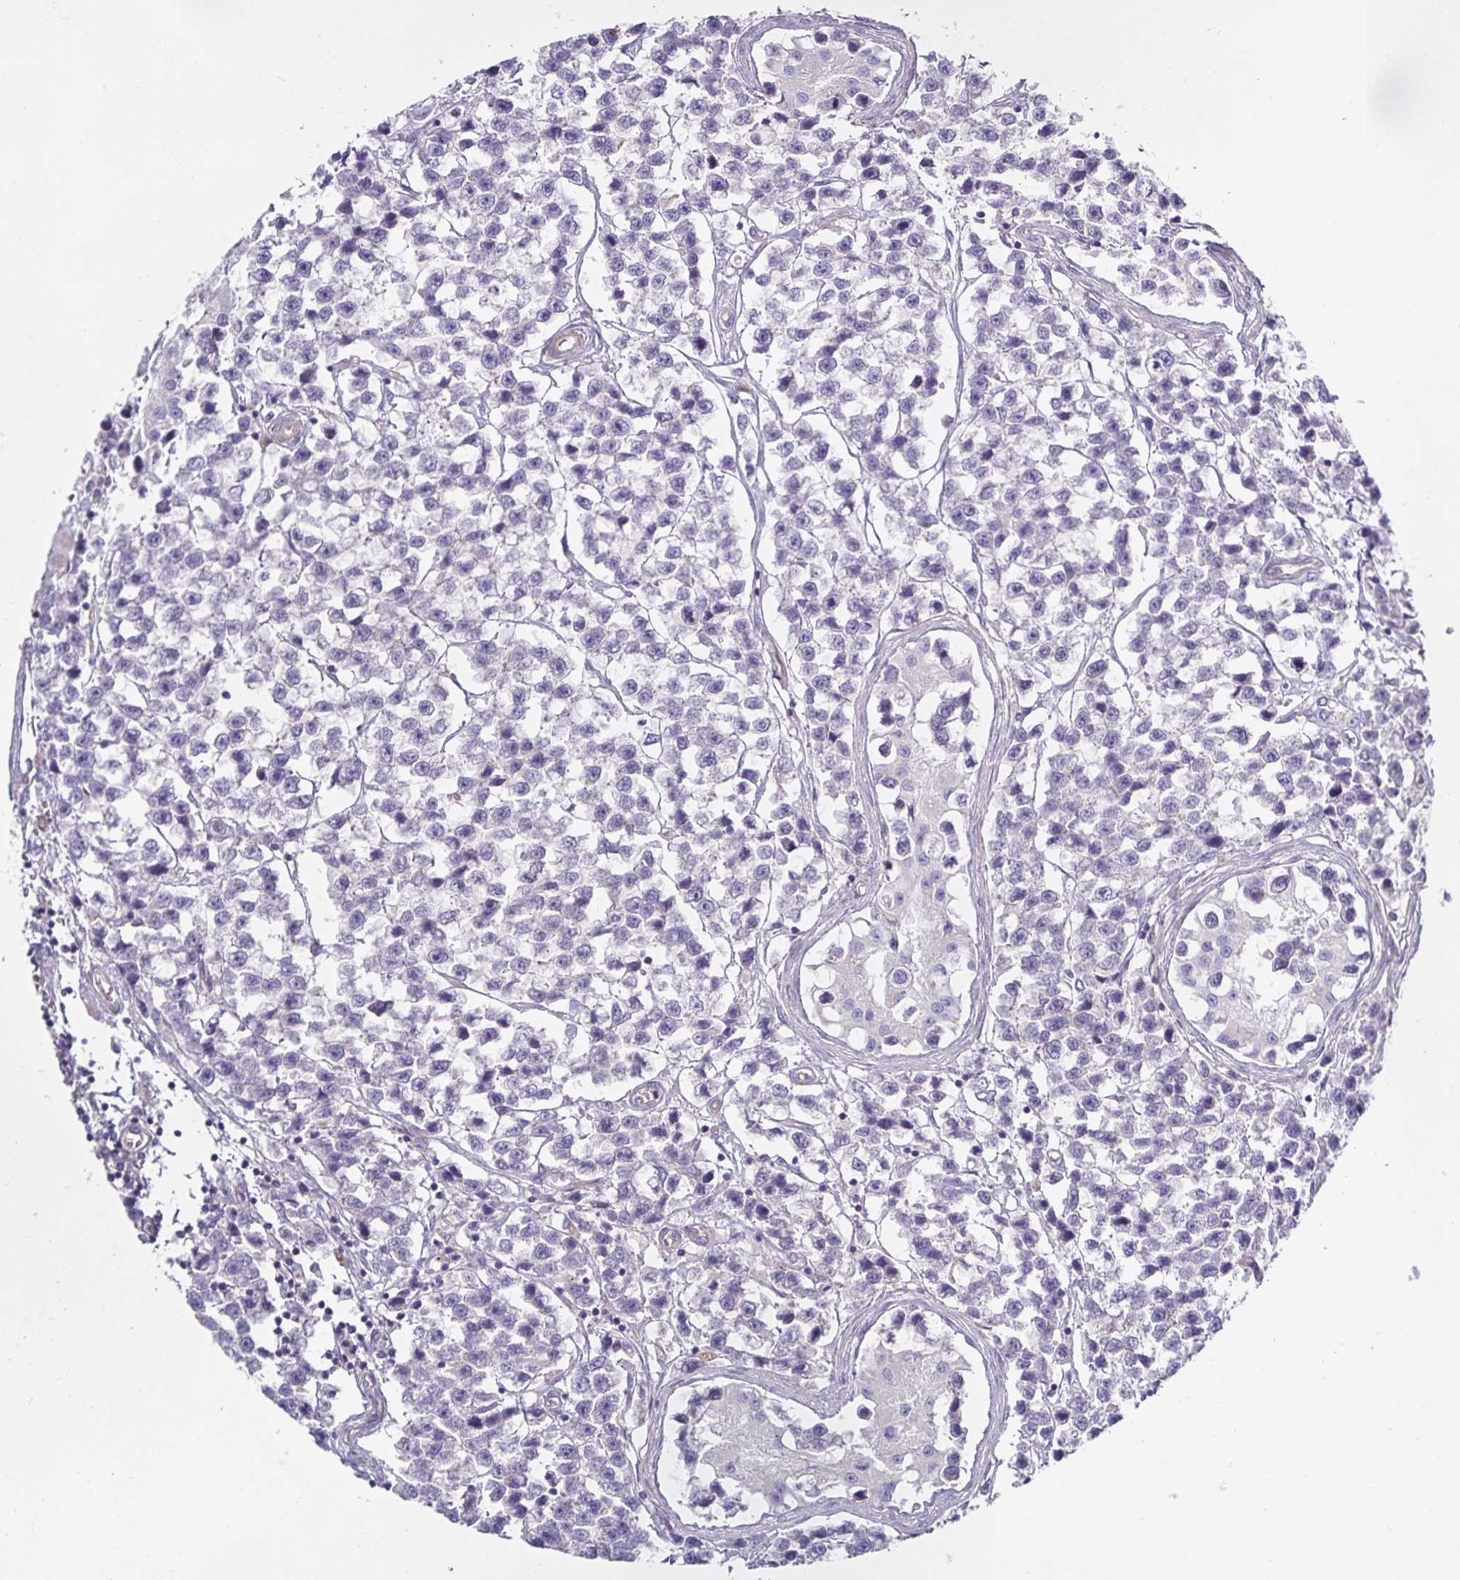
{"staining": {"intensity": "negative", "quantity": "none", "location": "none"}, "tissue": "testis cancer", "cell_type": "Tumor cells", "image_type": "cancer", "snomed": [{"axis": "morphology", "description": "Seminoma, NOS"}, {"axis": "topography", "description": "Testis"}], "caption": "The image exhibits no staining of tumor cells in testis seminoma.", "gene": "METTL22", "patient": {"sex": "male", "age": 26}}